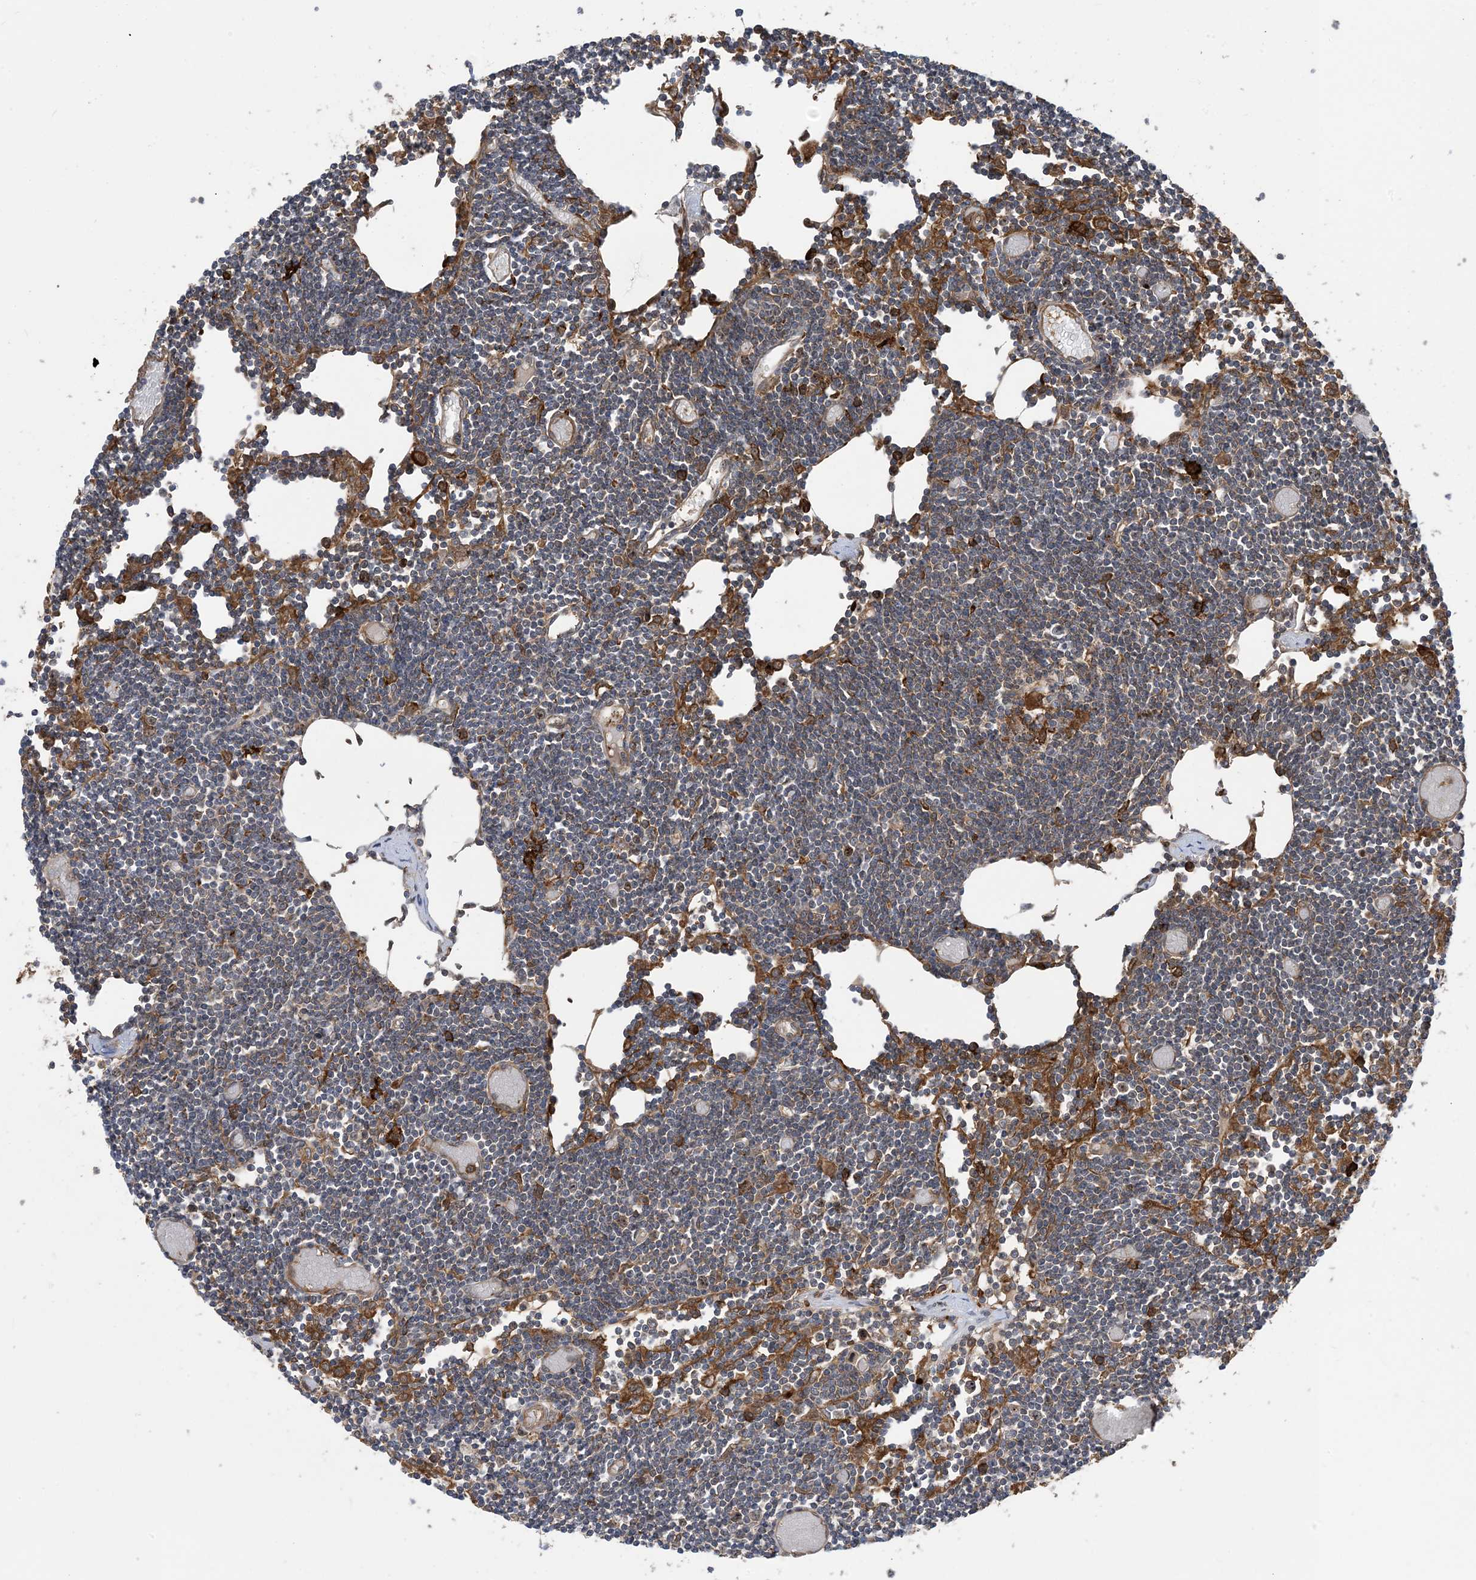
{"staining": {"intensity": "negative", "quantity": "none", "location": "none"}, "tissue": "lymph node", "cell_type": "Germinal center cells", "image_type": "normal", "snomed": [{"axis": "morphology", "description": "Normal tissue, NOS"}, {"axis": "topography", "description": "Lymph node"}], "caption": "Unremarkable lymph node was stained to show a protein in brown. There is no significant expression in germinal center cells. Brightfield microscopy of immunohistochemistry stained with DAB (3,3'-diaminobenzidine) (brown) and hematoxylin (blue), captured at high magnification.", "gene": "HS1BP3", "patient": {"sex": "female", "age": 11}}